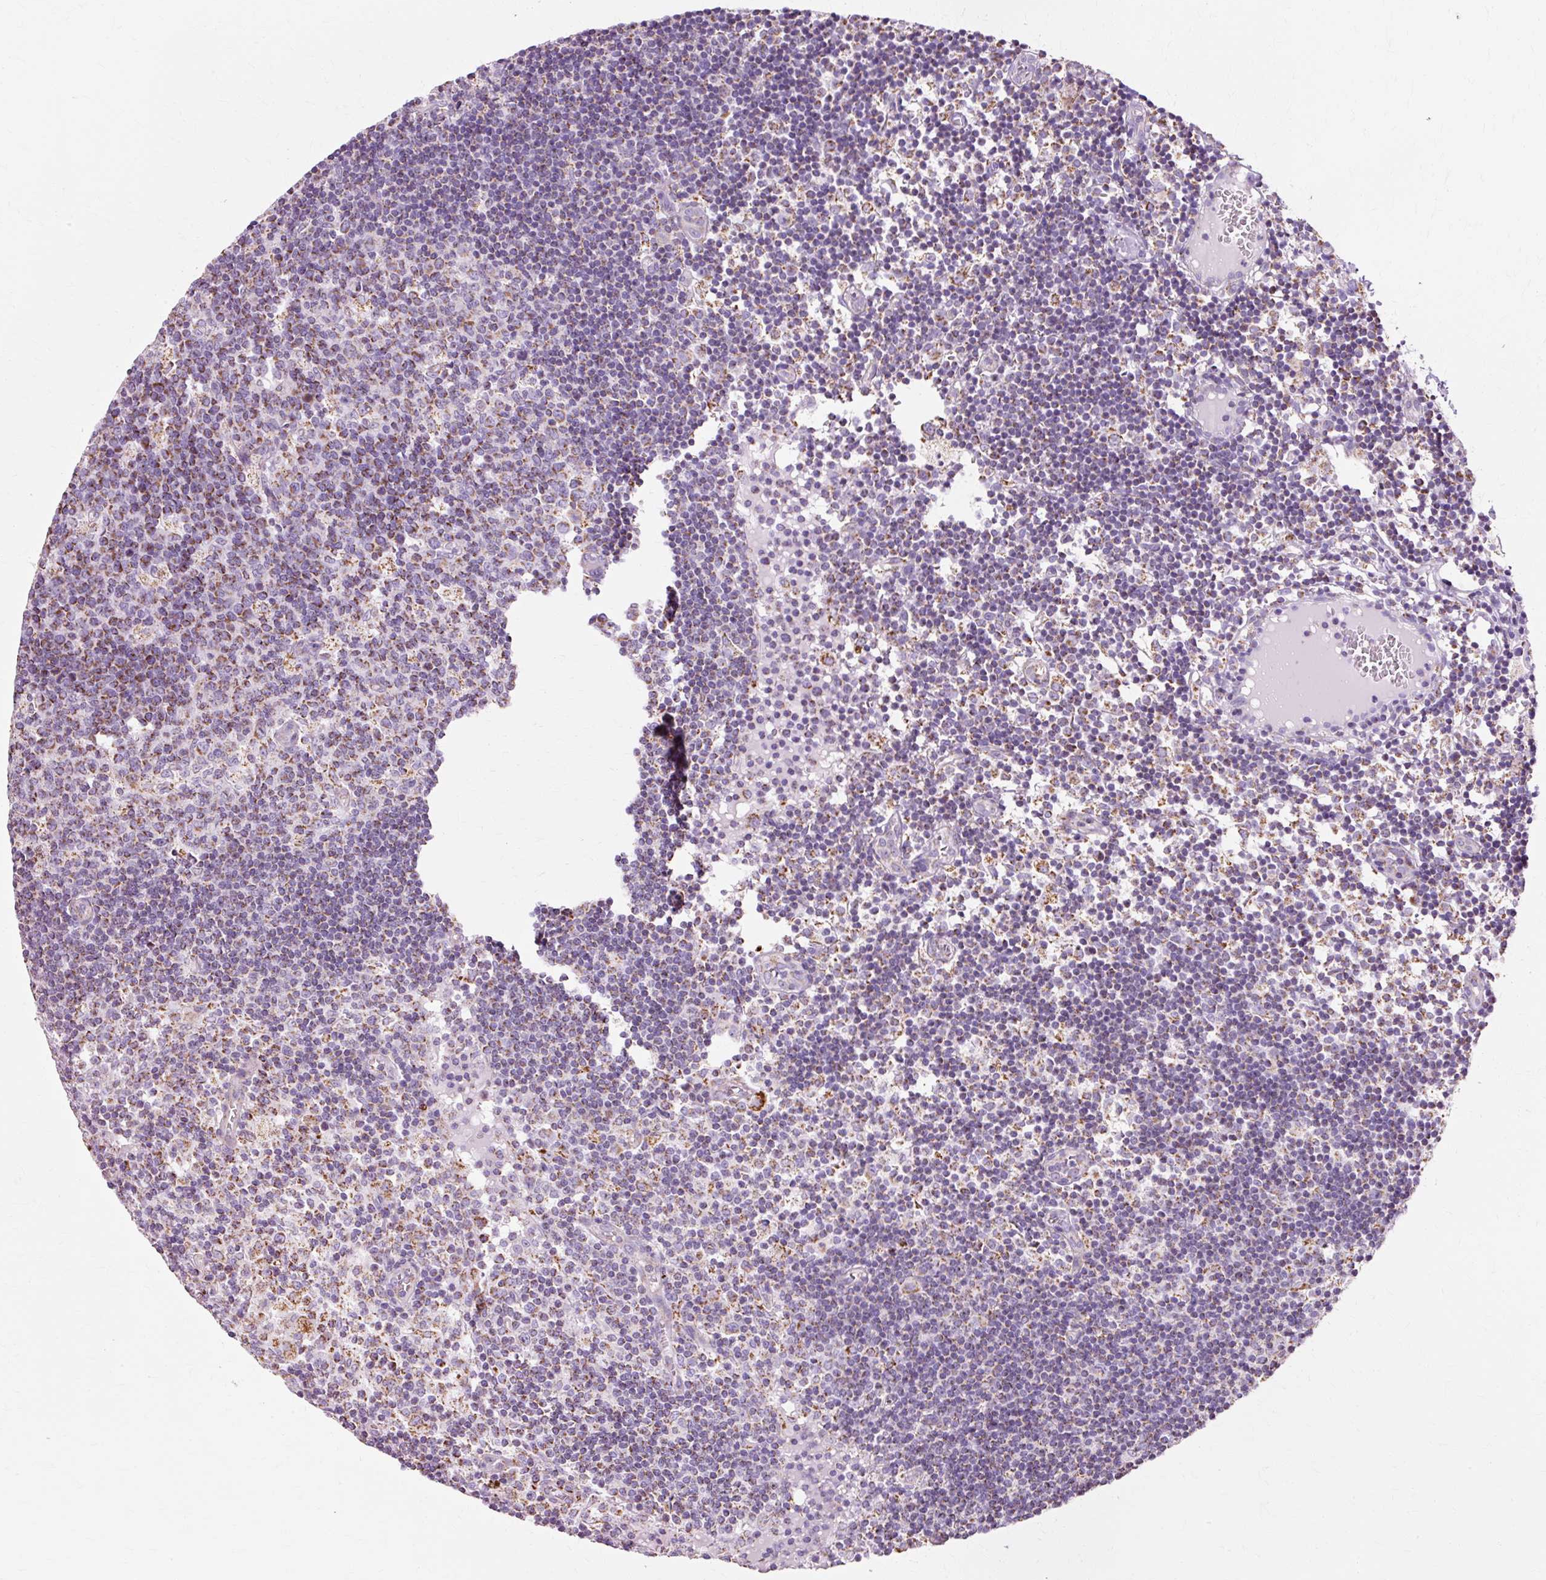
{"staining": {"intensity": "moderate", "quantity": "<25%", "location": "cytoplasmic/membranous"}, "tissue": "lymph node", "cell_type": "Germinal center cells", "image_type": "normal", "snomed": [{"axis": "morphology", "description": "Normal tissue, NOS"}, {"axis": "topography", "description": "Lymph node"}], "caption": "DAB (3,3'-diaminobenzidine) immunohistochemical staining of normal human lymph node demonstrates moderate cytoplasmic/membranous protein positivity in about <25% of germinal center cells. The staining is performed using DAB (3,3'-diaminobenzidine) brown chromogen to label protein expression. The nuclei are counter-stained blue using hematoxylin.", "gene": "ATP5PO", "patient": {"sex": "female", "age": 45}}